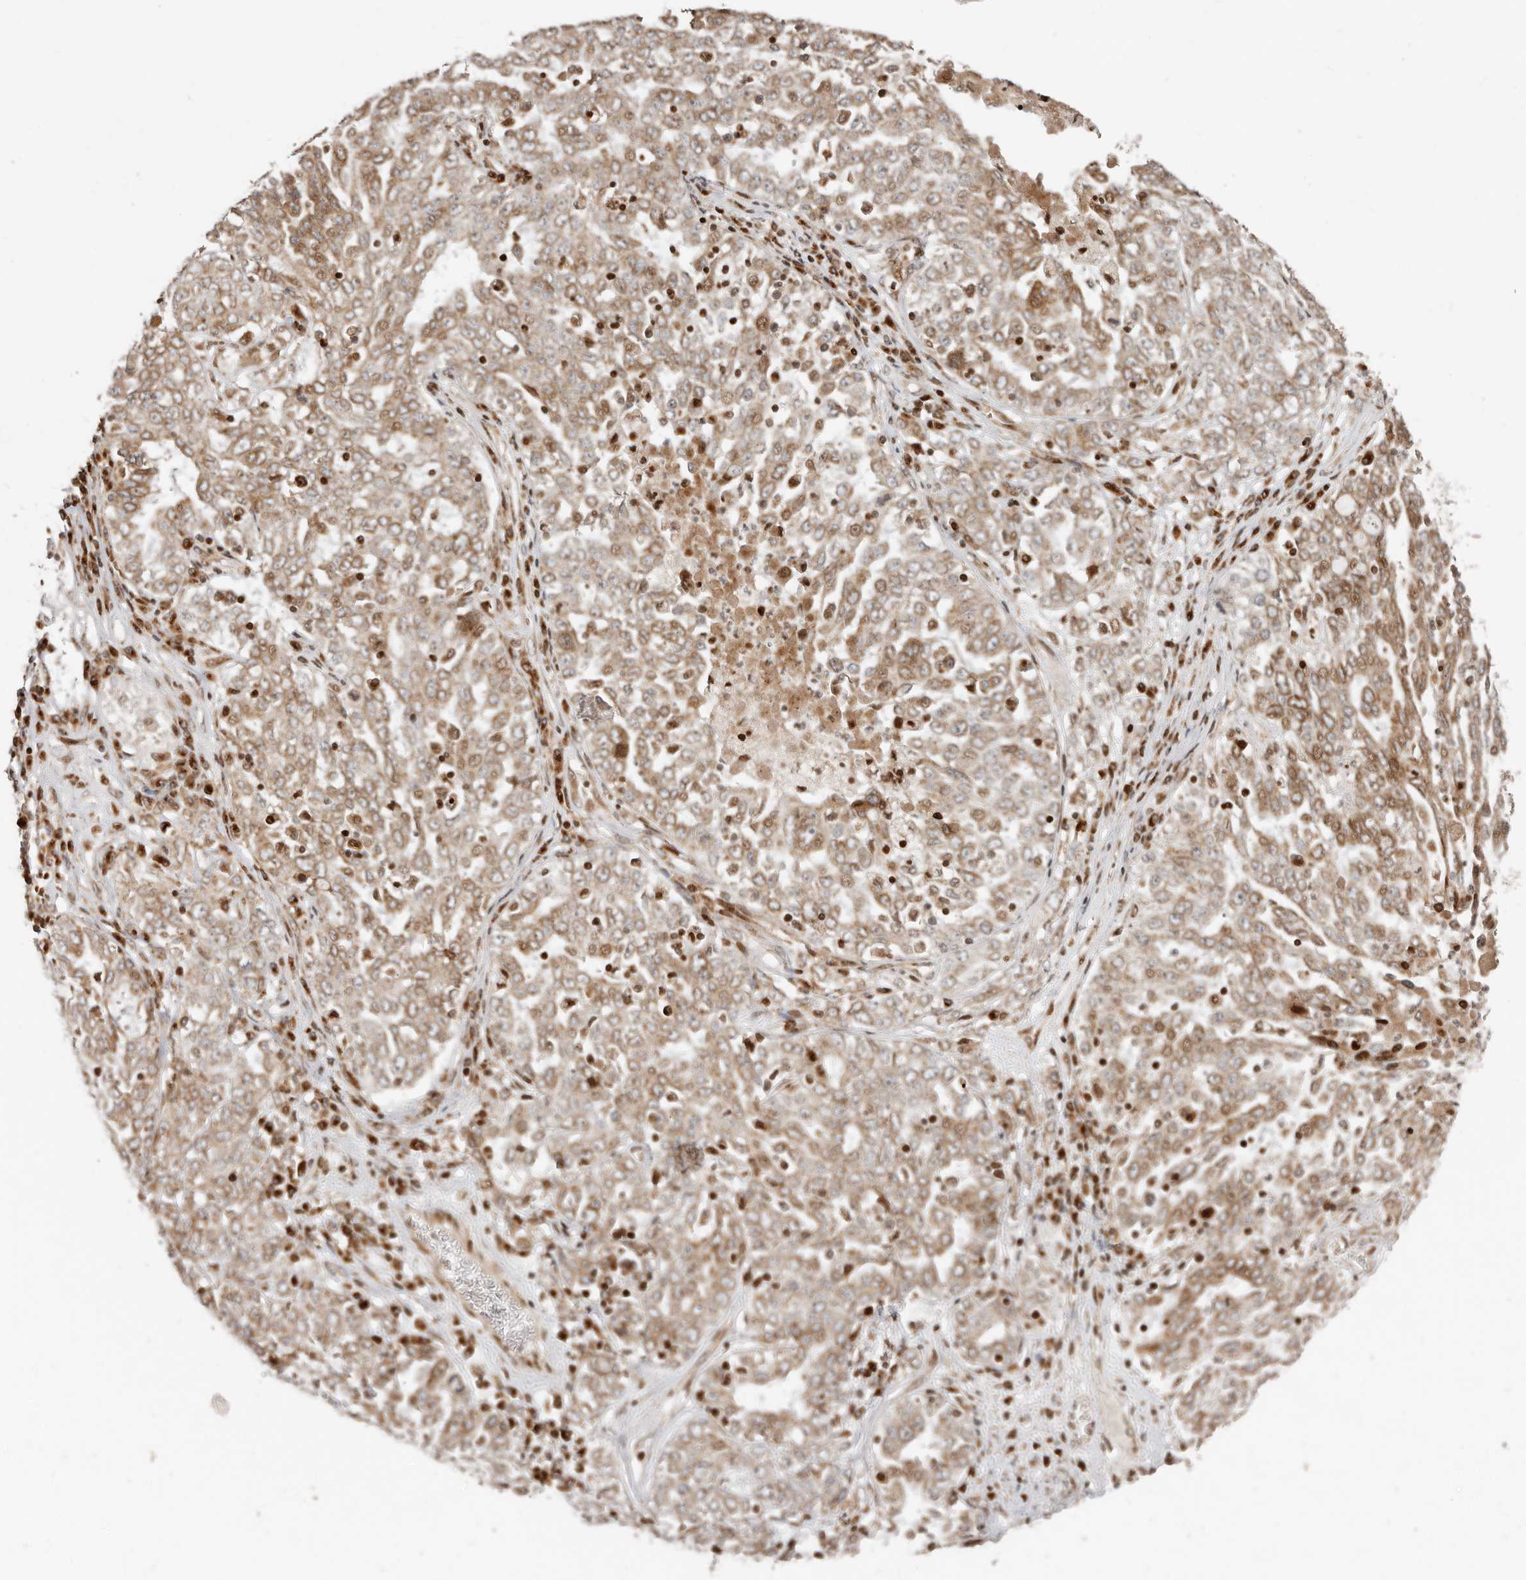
{"staining": {"intensity": "moderate", "quantity": ">75%", "location": "cytoplasmic/membranous"}, "tissue": "ovarian cancer", "cell_type": "Tumor cells", "image_type": "cancer", "snomed": [{"axis": "morphology", "description": "Carcinoma, endometroid"}, {"axis": "topography", "description": "Ovary"}], "caption": "Tumor cells demonstrate medium levels of moderate cytoplasmic/membranous expression in about >75% of cells in human endometroid carcinoma (ovarian).", "gene": "TRIM4", "patient": {"sex": "female", "age": 62}}